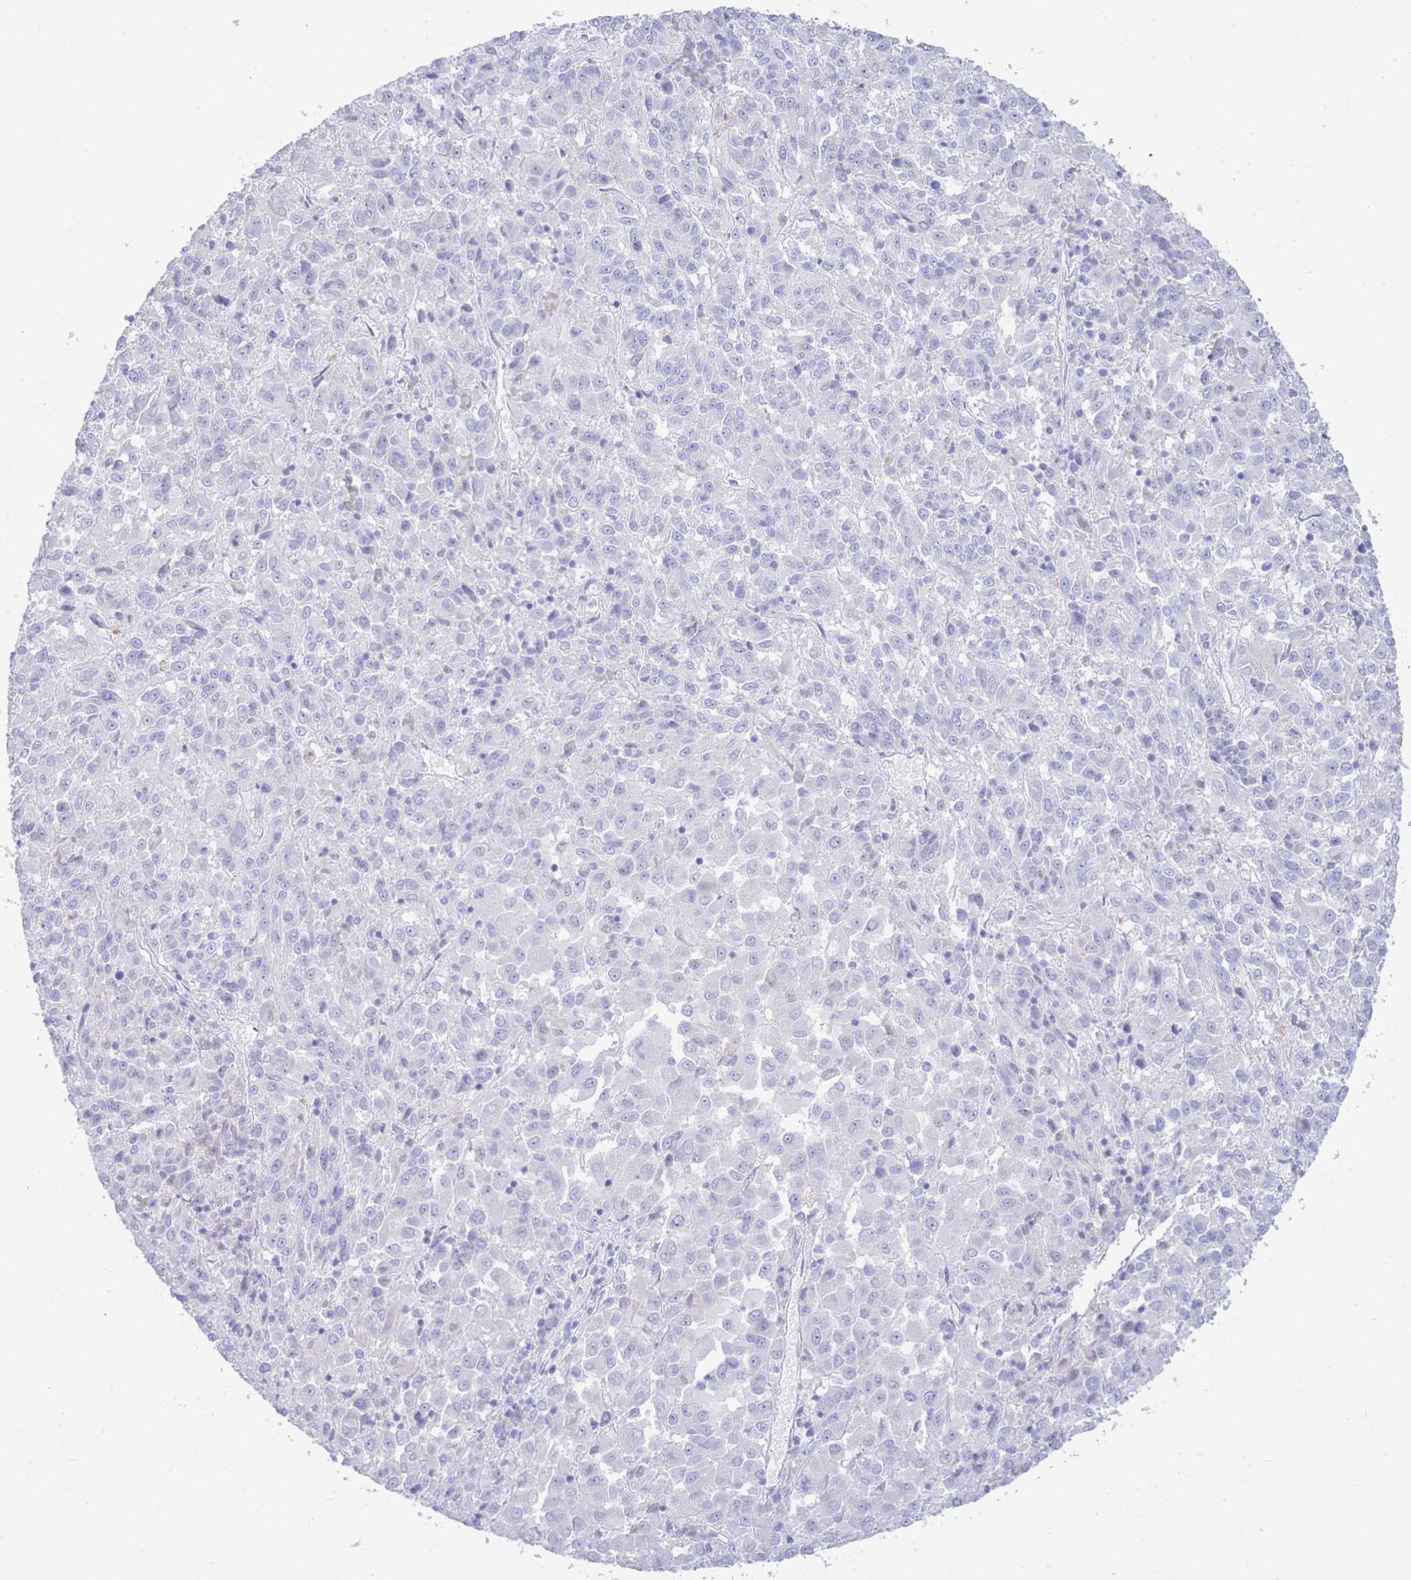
{"staining": {"intensity": "negative", "quantity": "none", "location": "none"}, "tissue": "melanoma", "cell_type": "Tumor cells", "image_type": "cancer", "snomed": [{"axis": "morphology", "description": "Malignant melanoma, Metastatic site"}, {"axis": "topography", "description": "Lung"}], "caption": "Immunohistochemistry of melanoma reveals no staining in tumor cells.", "gene": "LRRC37A", "patient": {"sex": "male", "age": 64}}